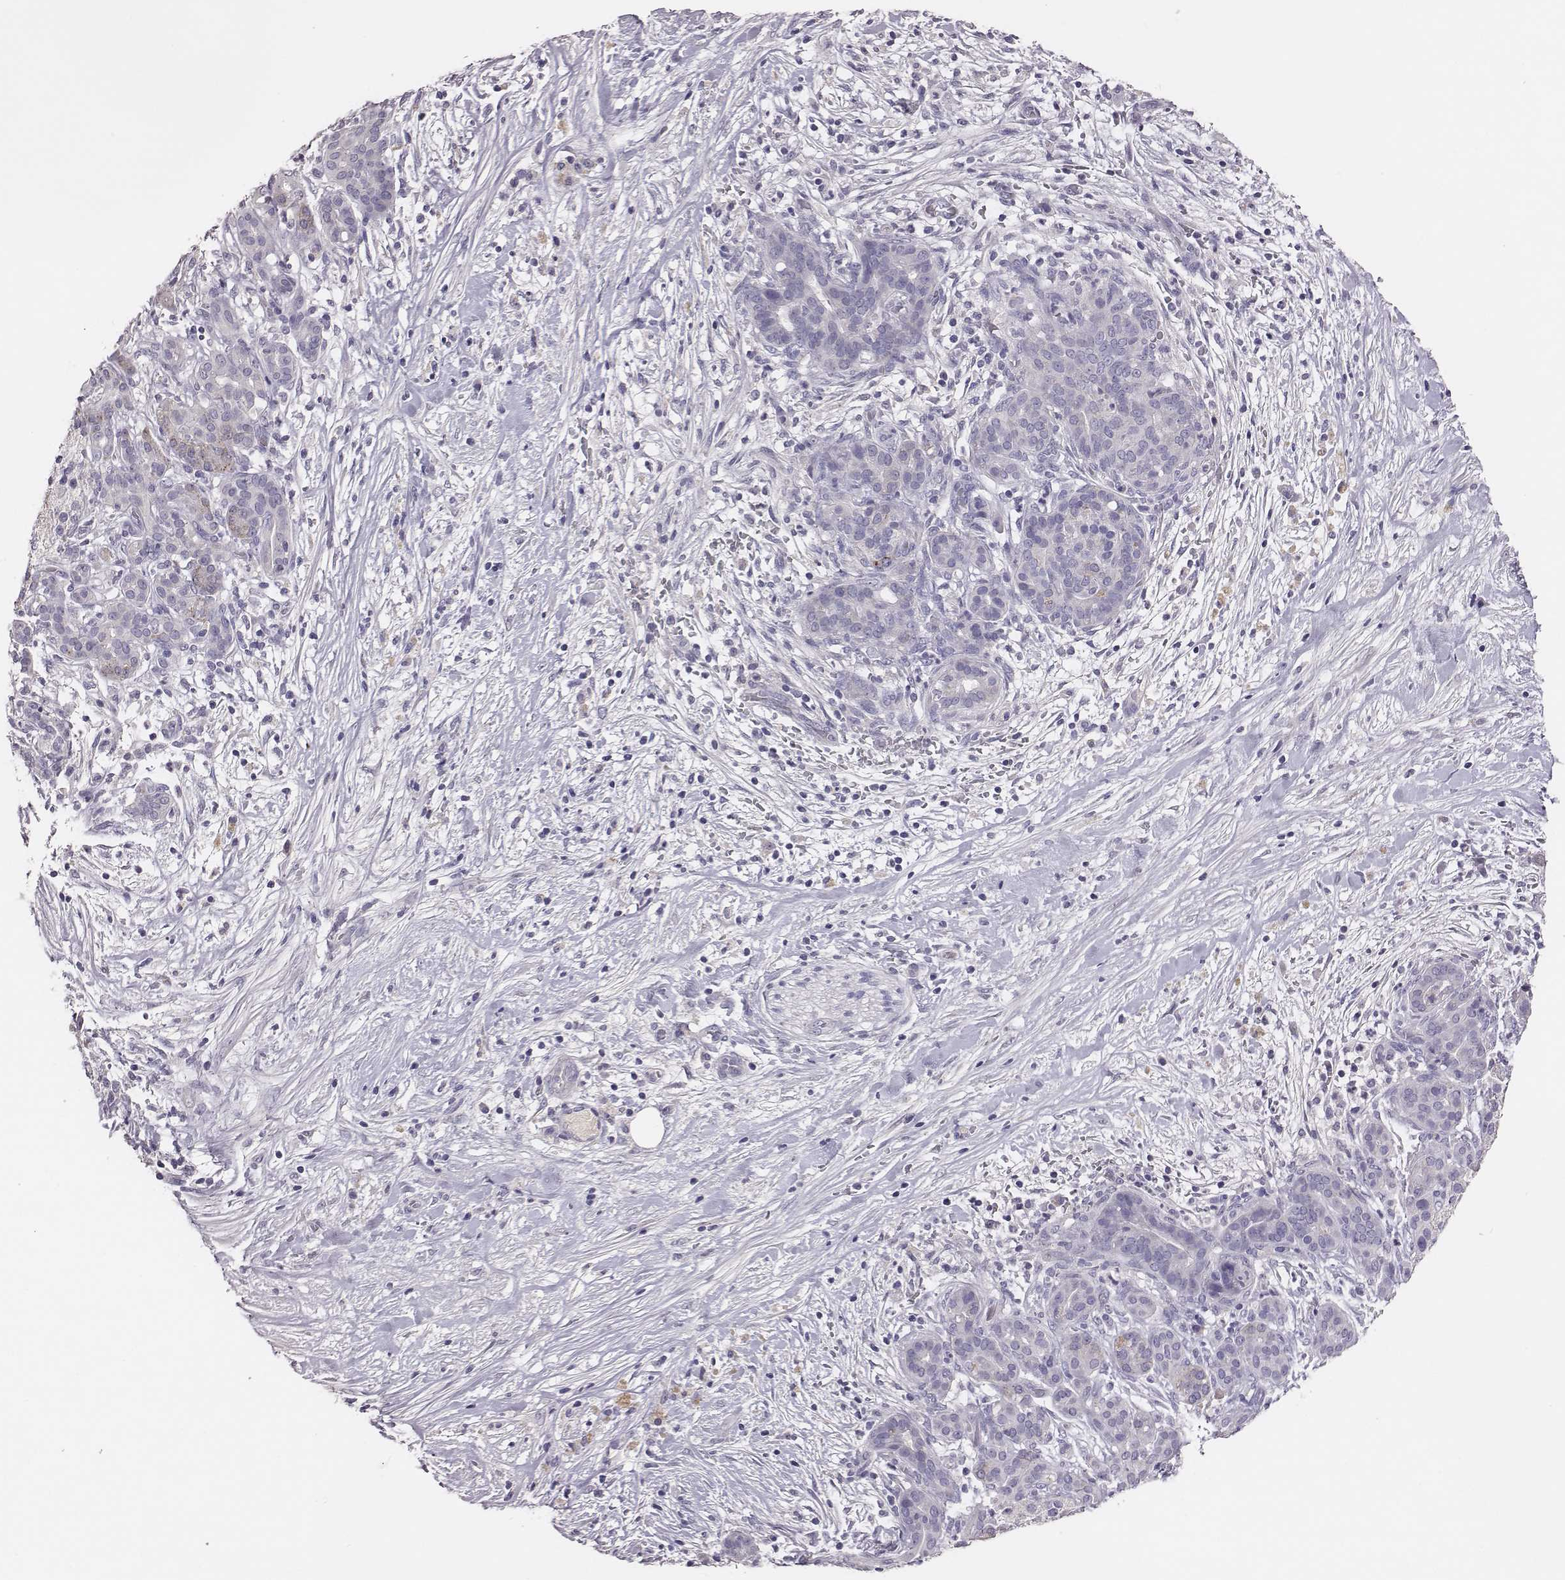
{"staining": {"intensity": "negative", "quantity": "none", "location": "none"}, "tissue": "pancreatic cancer", "cell_type": "Tumor cells", "image_type": "cancer", "snomed": [{"axis": "morphology", "description": "Adenocarcinoma, NOS"}, {"axis": "topography", "description": "Pancreas"}], "caption": "DAB immunohistochemical staining of pancreatic cancer (adenocarcinoma) displays no significant positivity in tumor cells. (DAB IHC, high magnification).", "gene": "EN1", "patient": {"sex": "male", "age": 44}}